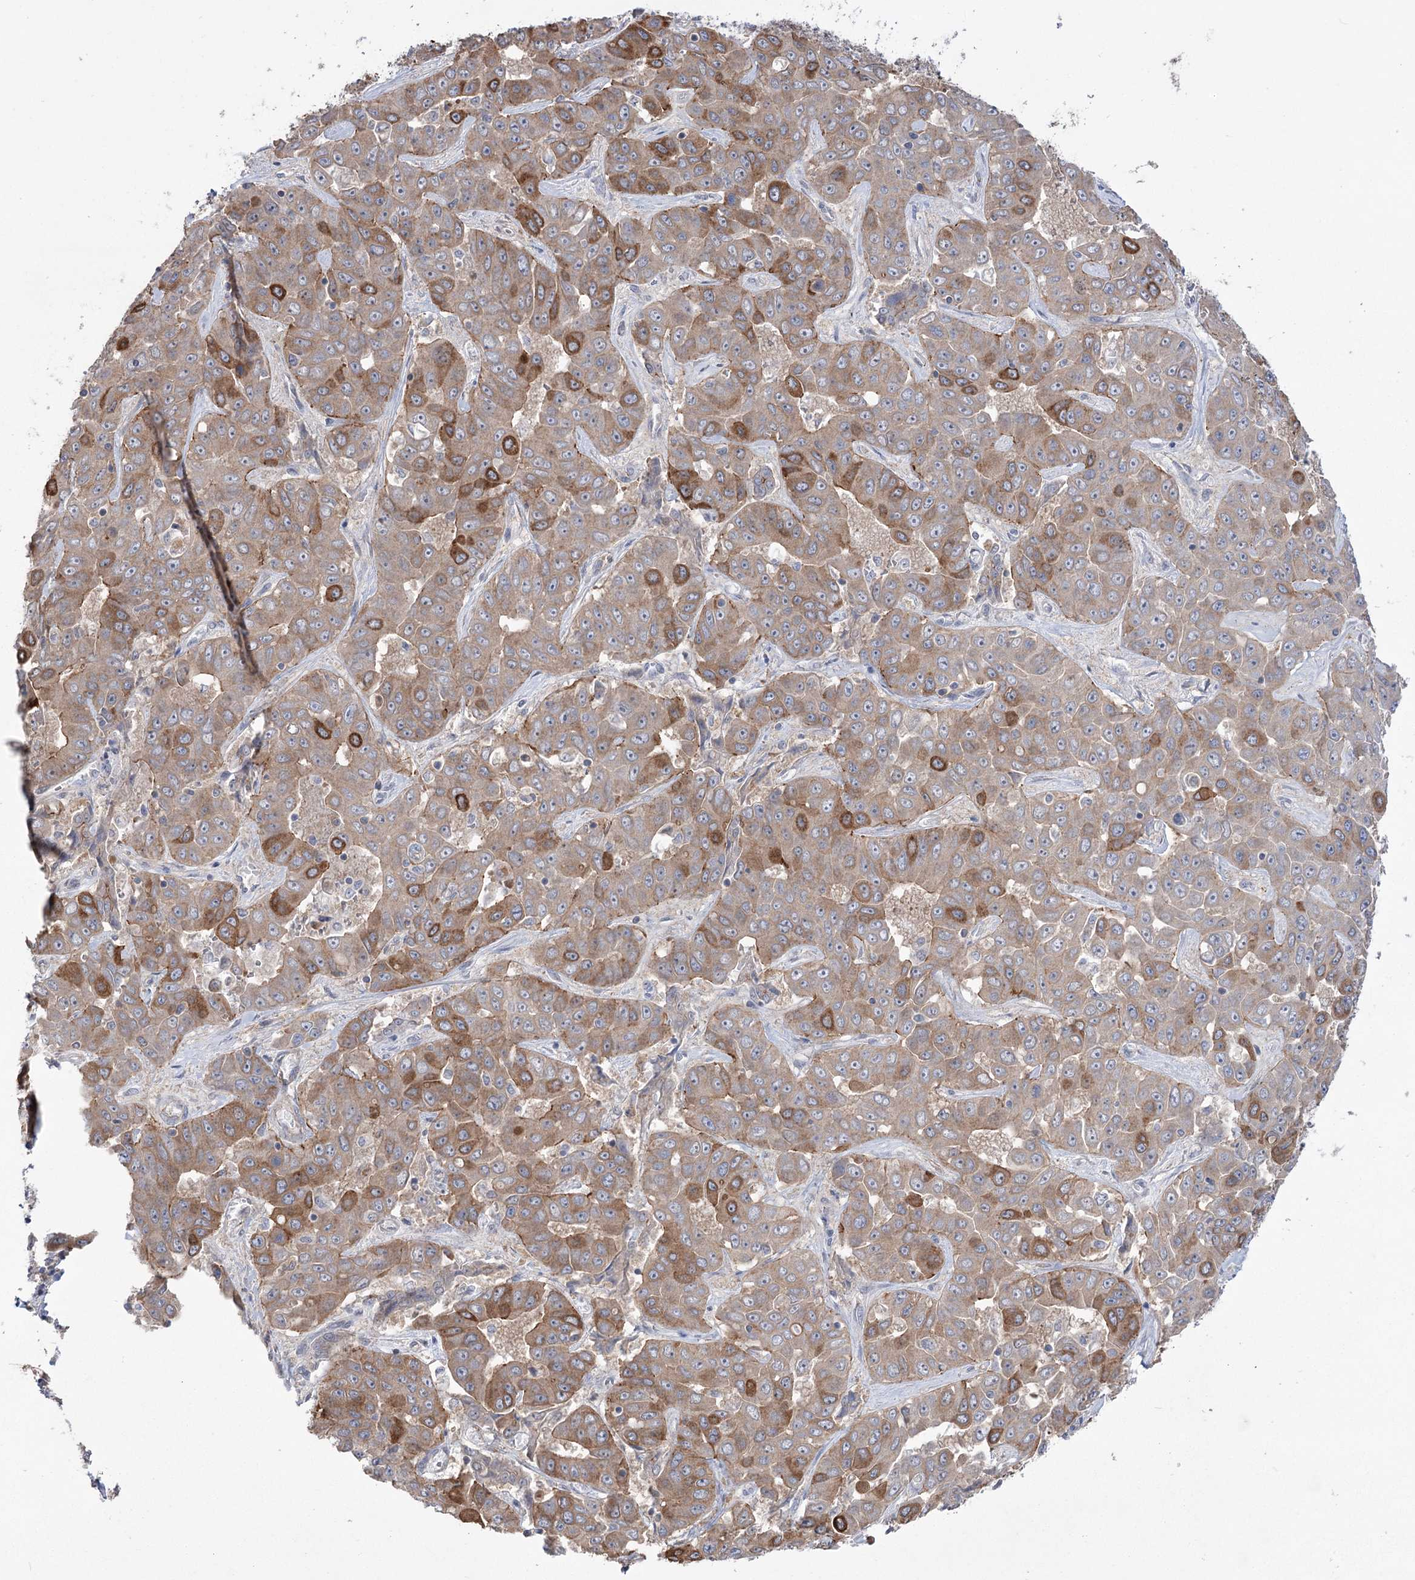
{"staining": {"intensity": "moderate", "quantity": ">75%", "location": "cytoplasmic/membranous"}, "tissue": "liver cancer", "cell_type": "Tumor cells", "image_type": "cancer", "snomed": [{"axis": "morphology", "description": "Cholangiocarcinoma"}, {"axis": "topography", "description": "Liver"}], "caption": "This micrograph demonstrates immunohistochemistry staining of human liver cancer, with medium moderate cytoplasmic/membranous positivity in approximately >75% of tumor cells.", "gene": "TRIM71", "patient": {"sex": "female", "age": 52}}